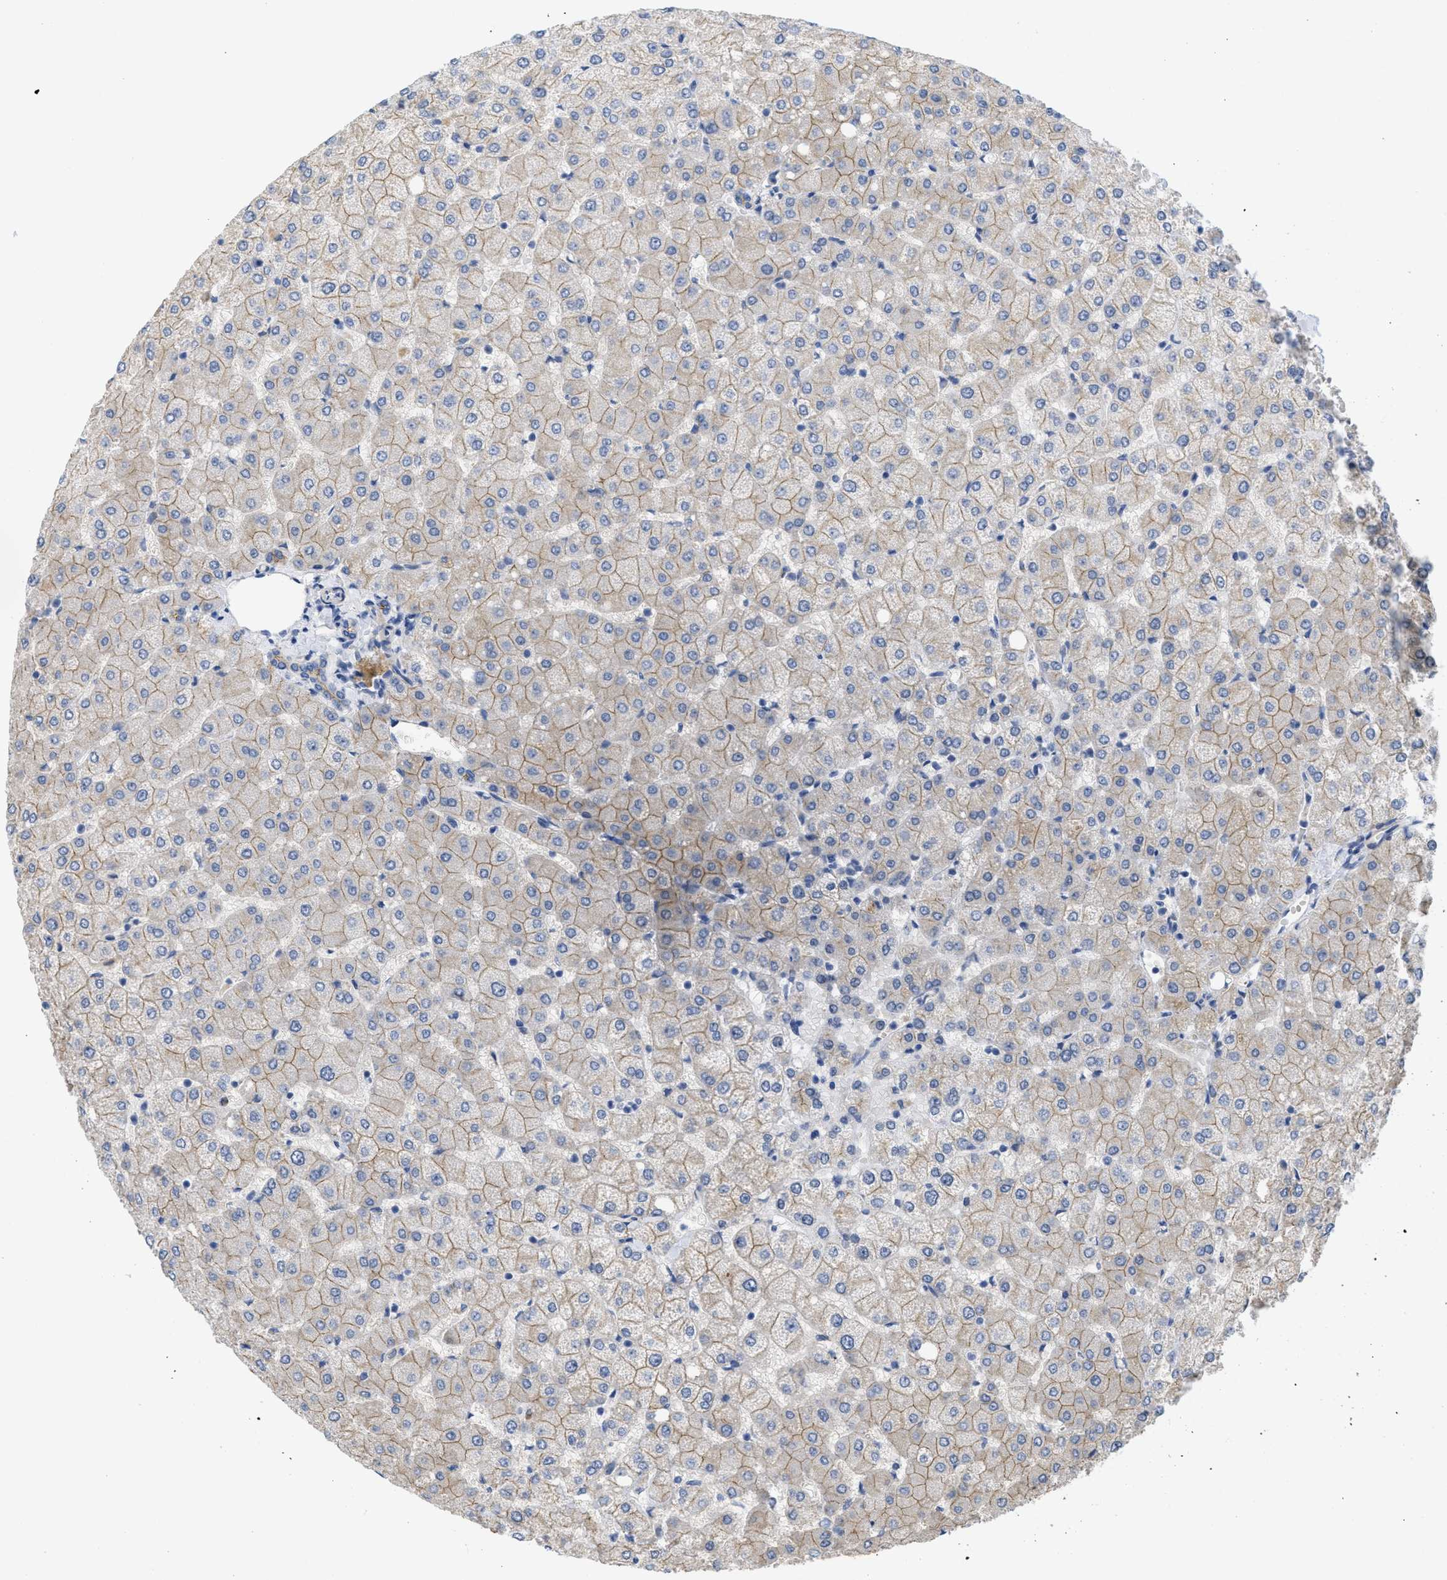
{"staining": {"intensity": "weak", "quantity": "25%-75%", "location": "cytoplasmic/membranous"}, "tissue": "liver", "cell_type": "Cholangiocytes", "image_type": "normal", "snomed": [{"axis": "morphology", "description": "Normal tissue, NOS"}, {"axis": "topography", "description": "Liver"}], "caption": "Protein staining by immunohistochemistry reveals weak cytoplasmic/membranous expression in approximately 25%-75% of cholangiocytes in benign liver.", "gene": "CDPF1", "patient": {"sex": "female", "age": 54}}